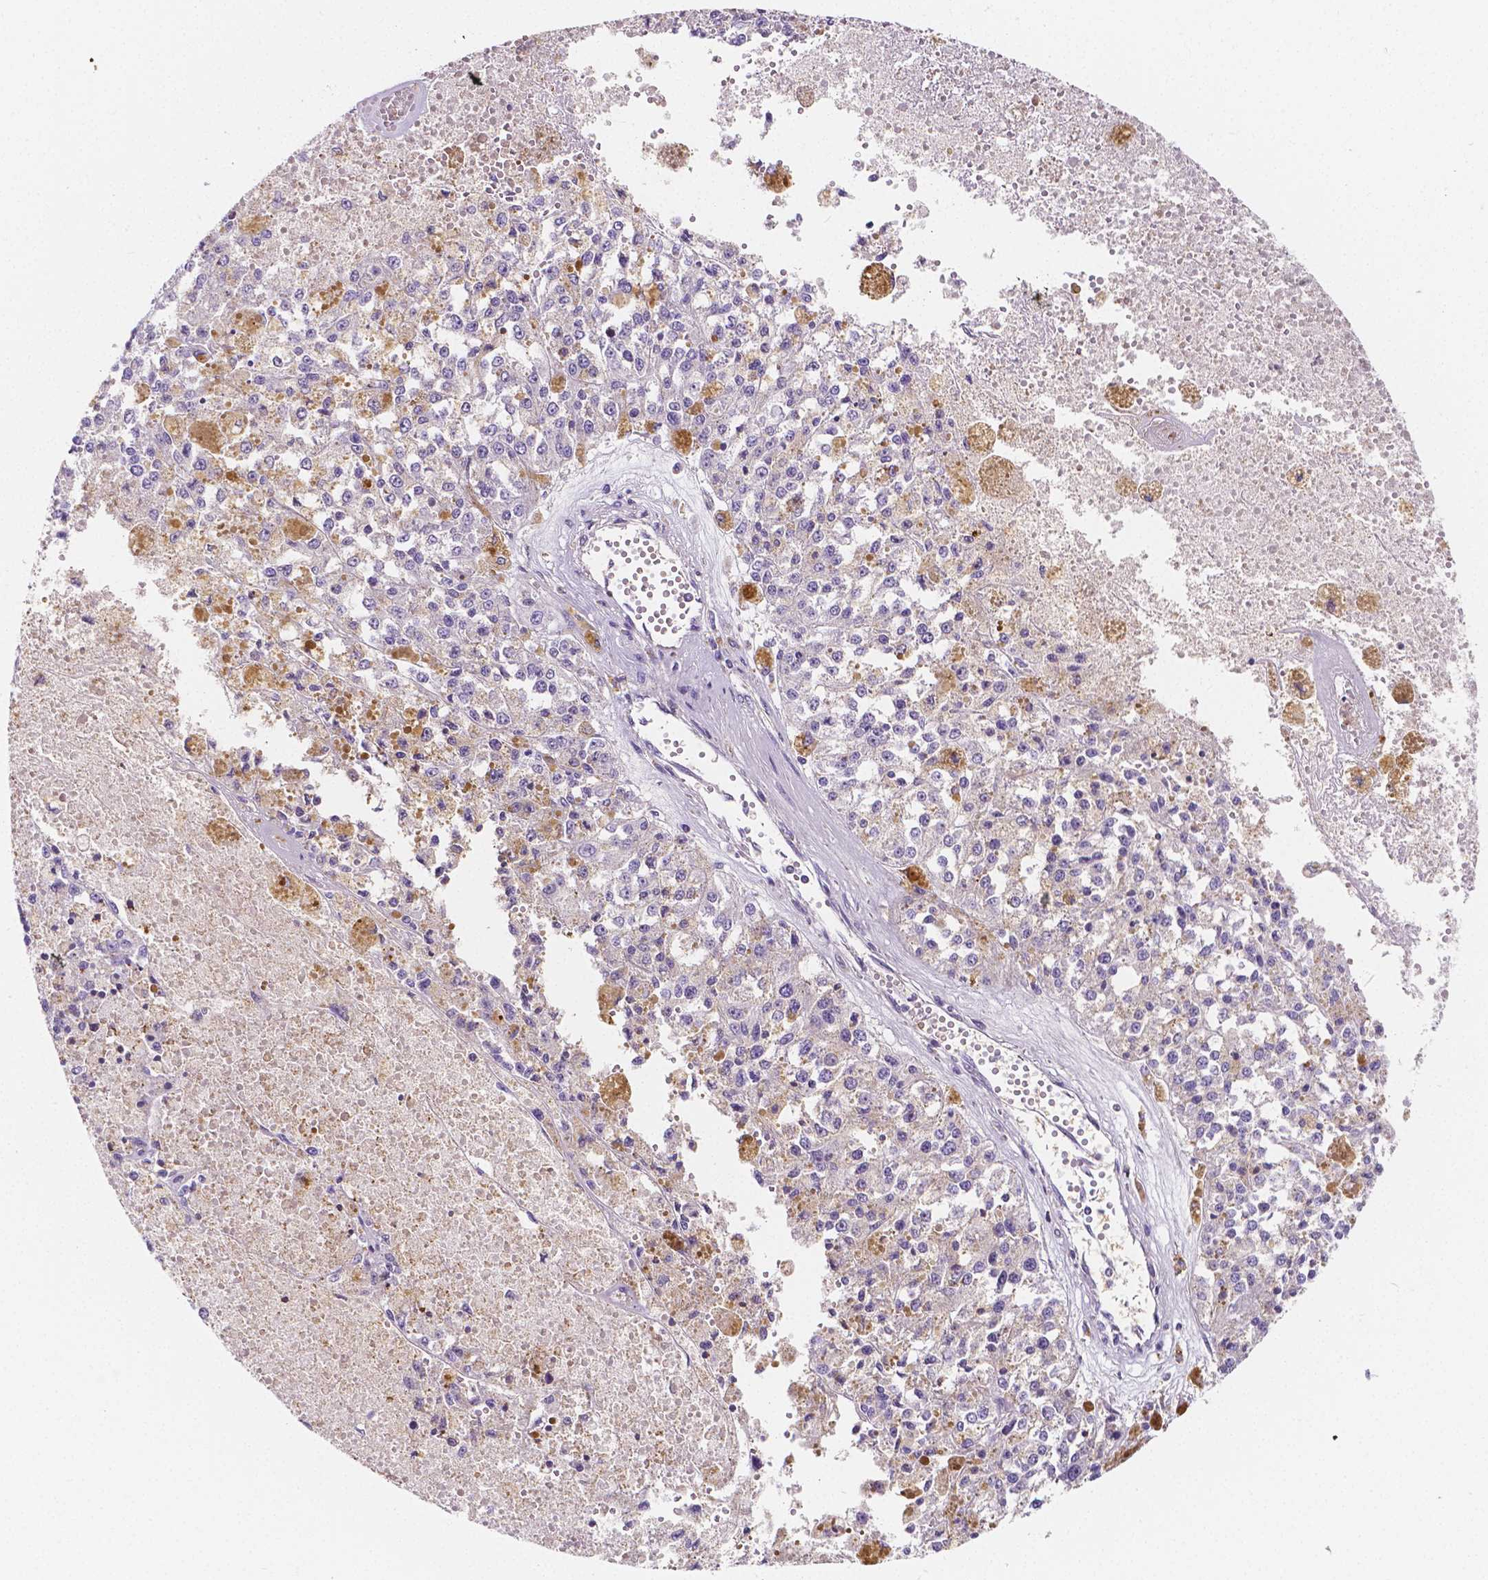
{"staining": {"intensity": "negative", "quantity": "none", "location": "none"}, "tissue": "melanoma", "cell_type": "Tumor cells", "image_type": "cancer", "snomed": [{"axis": "morphology", "description": "Malignant melanoma, Metastatic site"}, {"axis": "topography", "description": "Lymph node"}], "caption": "Immunohistochemistry image of neoplastic tissue: human malignant melanoma (metastatic site) stained with DAB demonstrates no significant protein expression in tumor cells.", "gene": "GABRD", "patient": {"sex": "female", "age": 64}}